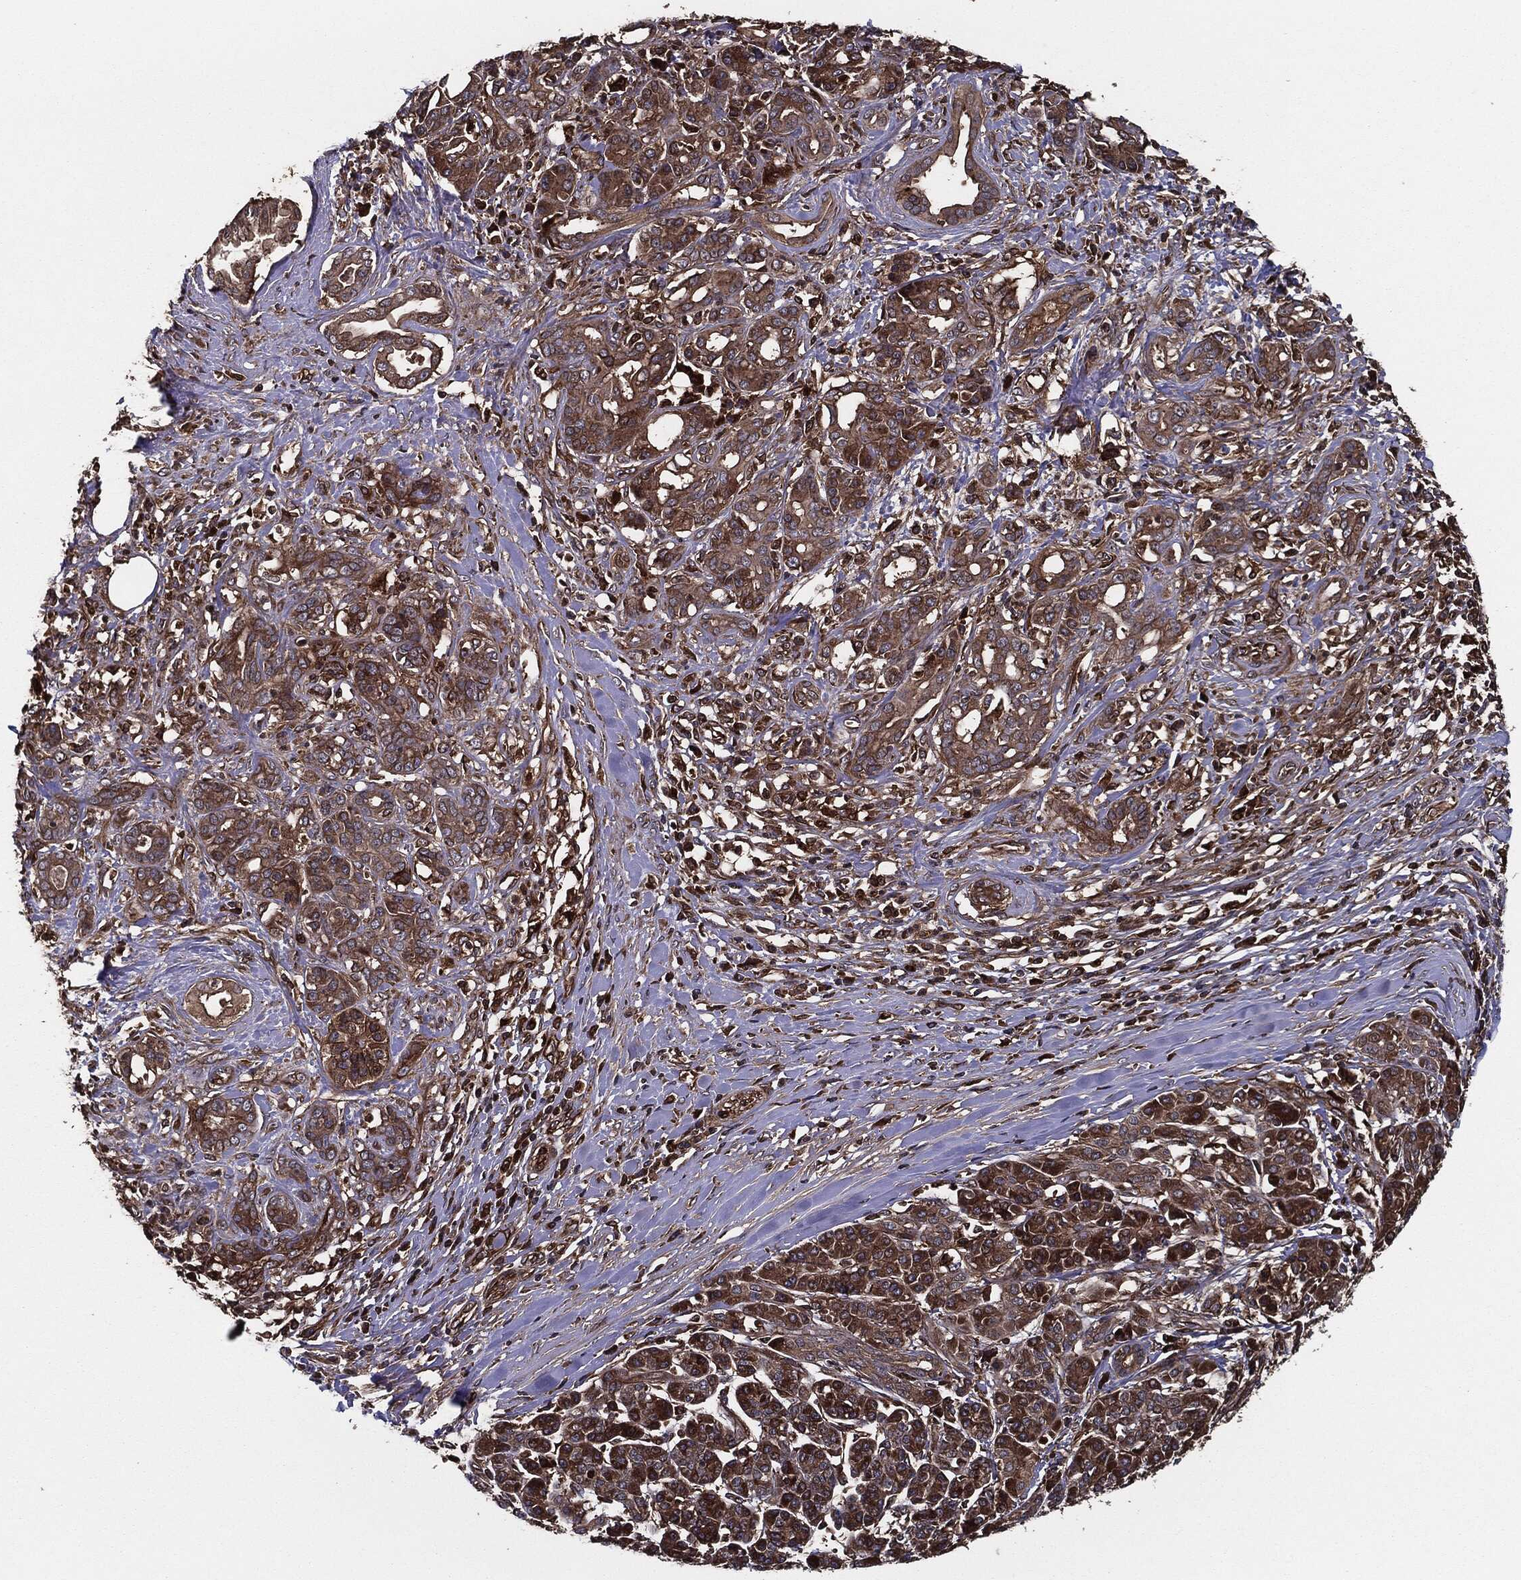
{"staining": {"intensity": "moderate", "quantity": ">75%", "location": "cytoplasmic/membranous"}, "tissue": "pancreatic cancer", "cell_type": "Tumor cells", "image_type": "cancer", "snomed": [{"axis": "morphology", "description": "Adenocarcinoma, NOS"}, {"axis": "topography", "description": "Pancreas"}], "caption": "Adenocarcinoma (pancreatic) stained with immunohistochemistry (IHC) shows moderate cytoplasmic/membranous expression in approximately >75% of tumor cells.", "gene": "RAP1GDS1", "patient": {"sex": "female", "age": 56}}